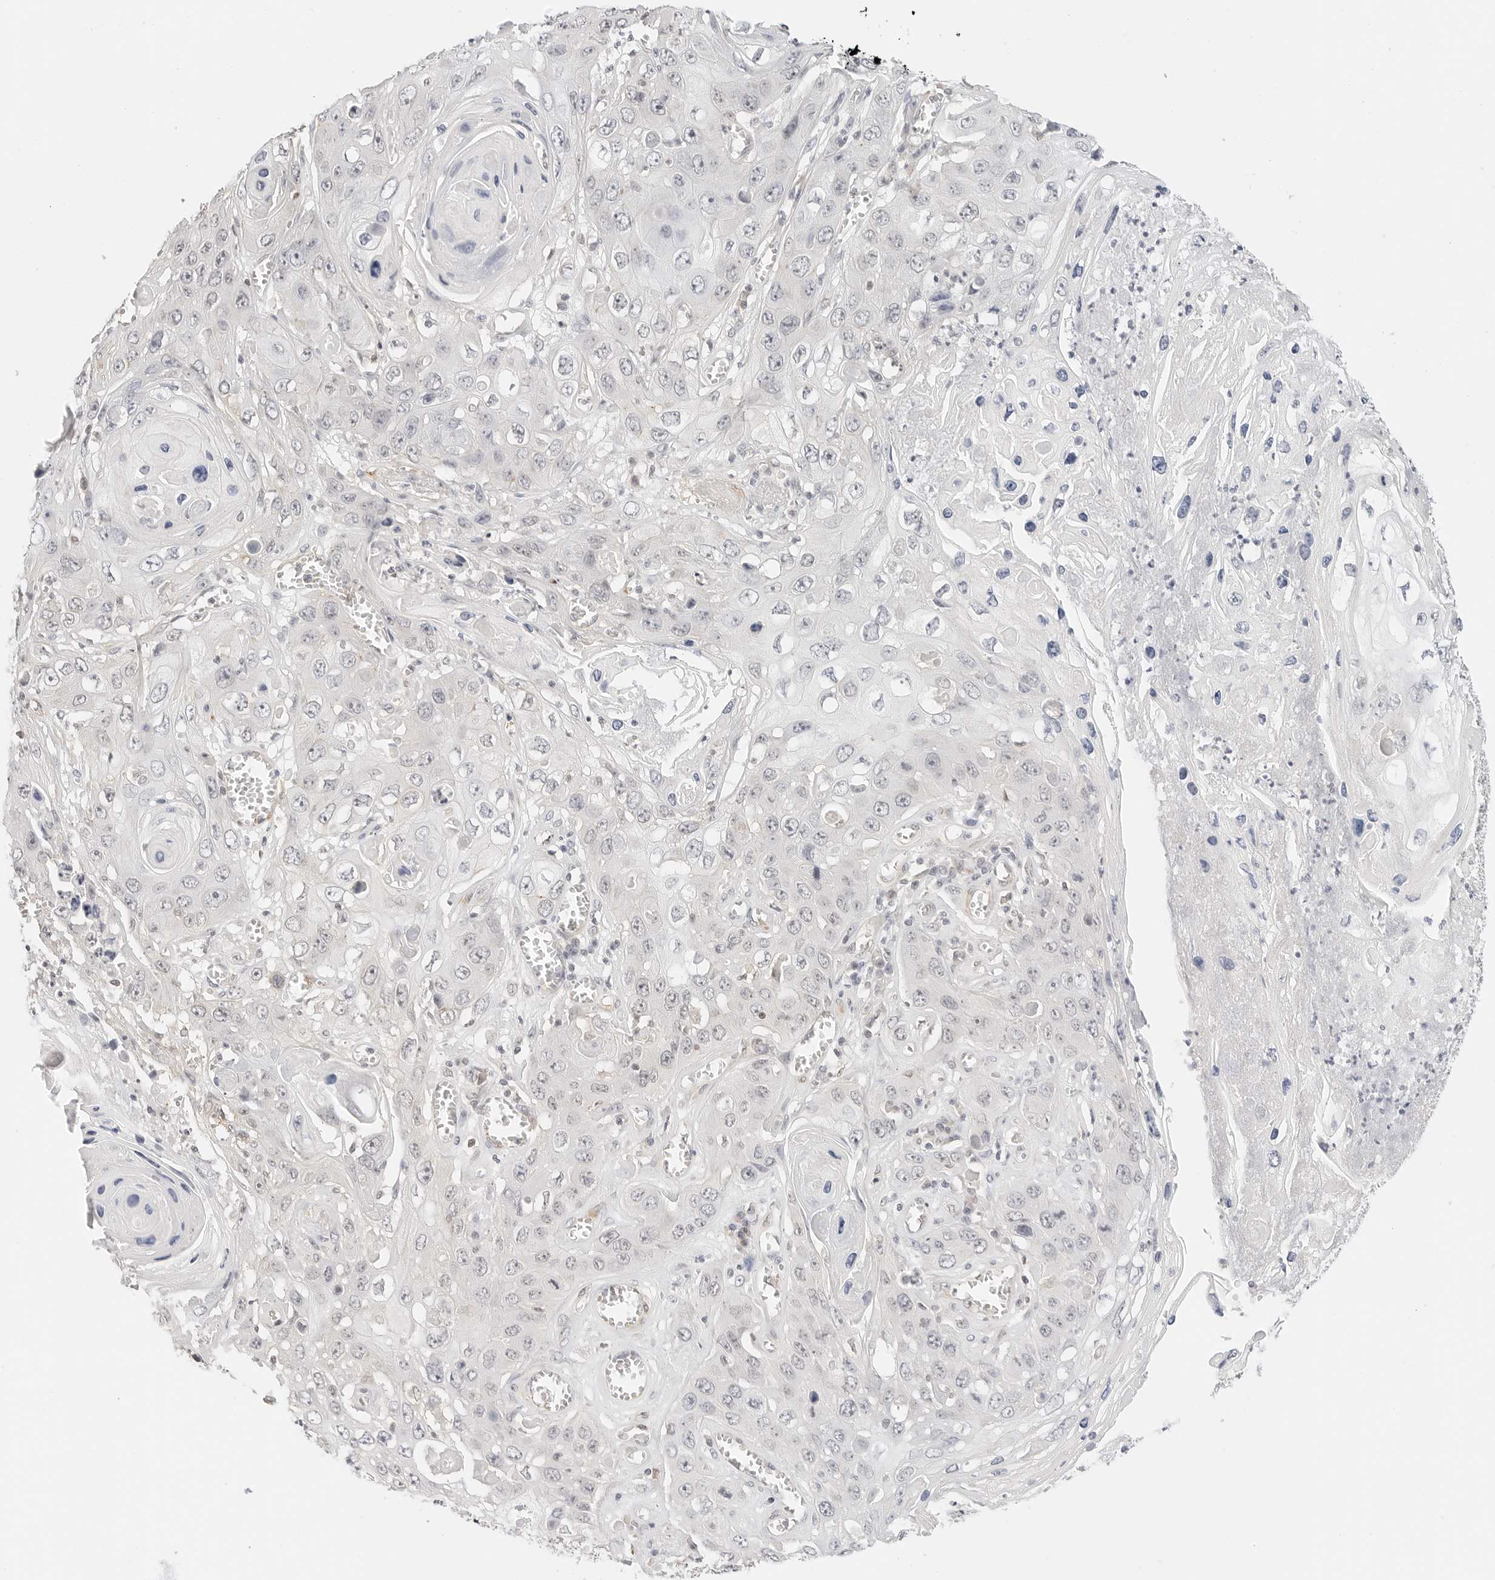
{"staining": {"intensity": "negative", "quantity": "none", "location": "none"}, "tissue": "skin cancer", "cell_type": "Tumor cells", "image_type": "cancer", "snomed": [{"axis": "morphology", "description": "Squamous cell carcinoma, NOS"}, {"axis": "topography", "description": "Skin"}], "caption": "Tumor cells are negative for brown protein staining in skin cancer.", "gene": "PCDH19", "patient": {"sex": "male", "age": 55}}